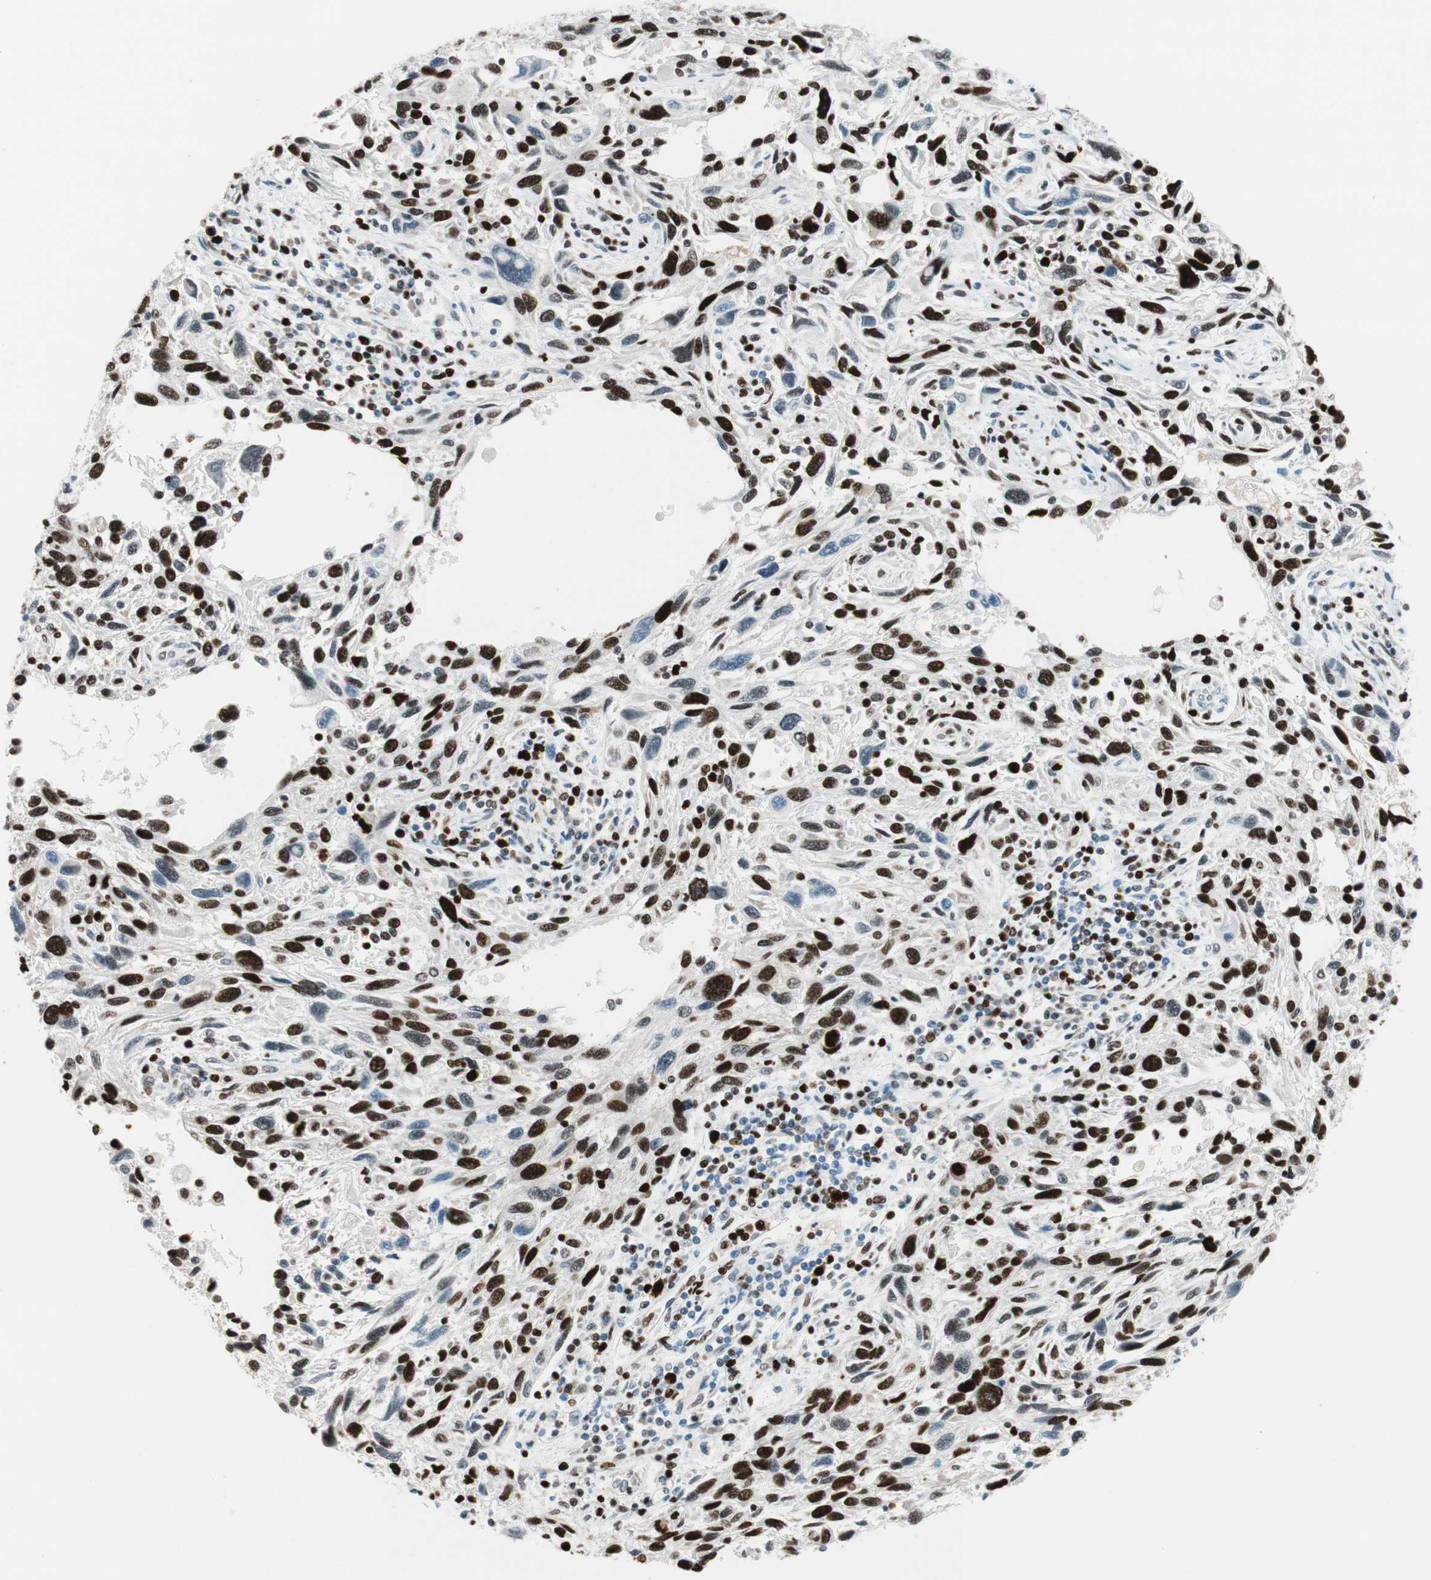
{"staining": {"intensity": "strong", "quantity": "25%-75%", "location": "nuclear"}, "tissue": "melanoma", "cell_type": "Tumor cells", "image_type": "cancer", "snomed": [{"axis": "morphology", "description": "Malignant melanoma, NOS"}, {"axis": "topography", "description": "Skin"}], "caption": "This histopathology image demonstrates malignant melanoma stained with immunohistochemistry to label a protein in brown. The nuclear of tumor cells show strong positivity for the protein. Nuclei are counter-stained blue.", "gene": "EZH2", "patient": {"sex": "male", "age": 53}}